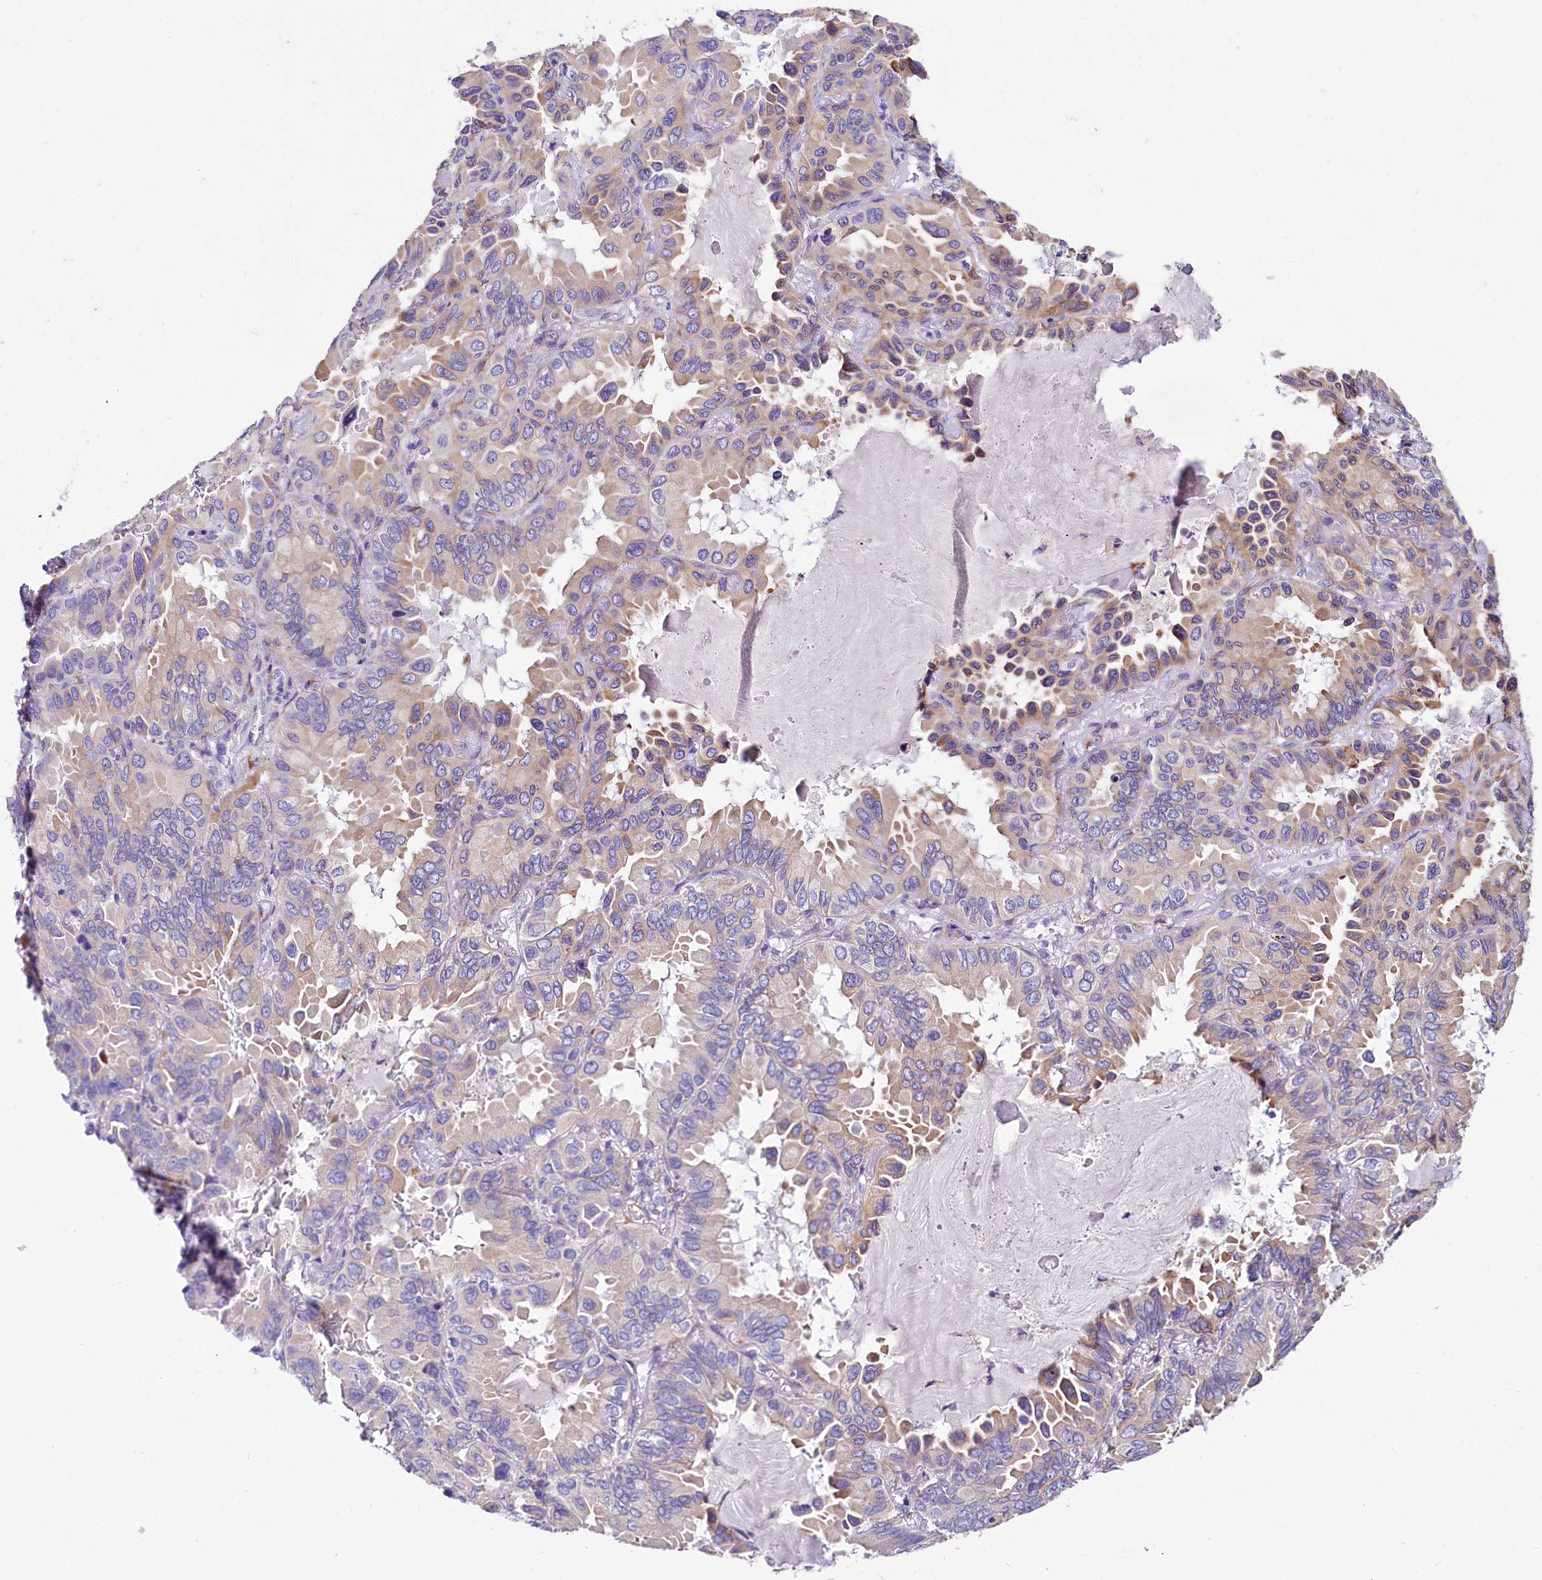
{"staining": {"intensity": "weak", "quantity": "25%-75%", "location": "cytoplasmic/membranous"}, "tissue": "lung cancer", "cell_type": "Tumor cells", "image_type": "cancer", "snomed": [{"axis": "morphology", "description": "Adenocarcinoma, NOS"}, {"axis": "topography", "description": "Lung"}], "caption": "An IHC photomicrograph of tumor tissue is shown. Protein staining in brown labels weak cytoplasmic/membranous positivity in lung adenocarcinoma within tumor cells.", "gene": "A2ML1", "patient": {"sex": "male", "age": 64}}